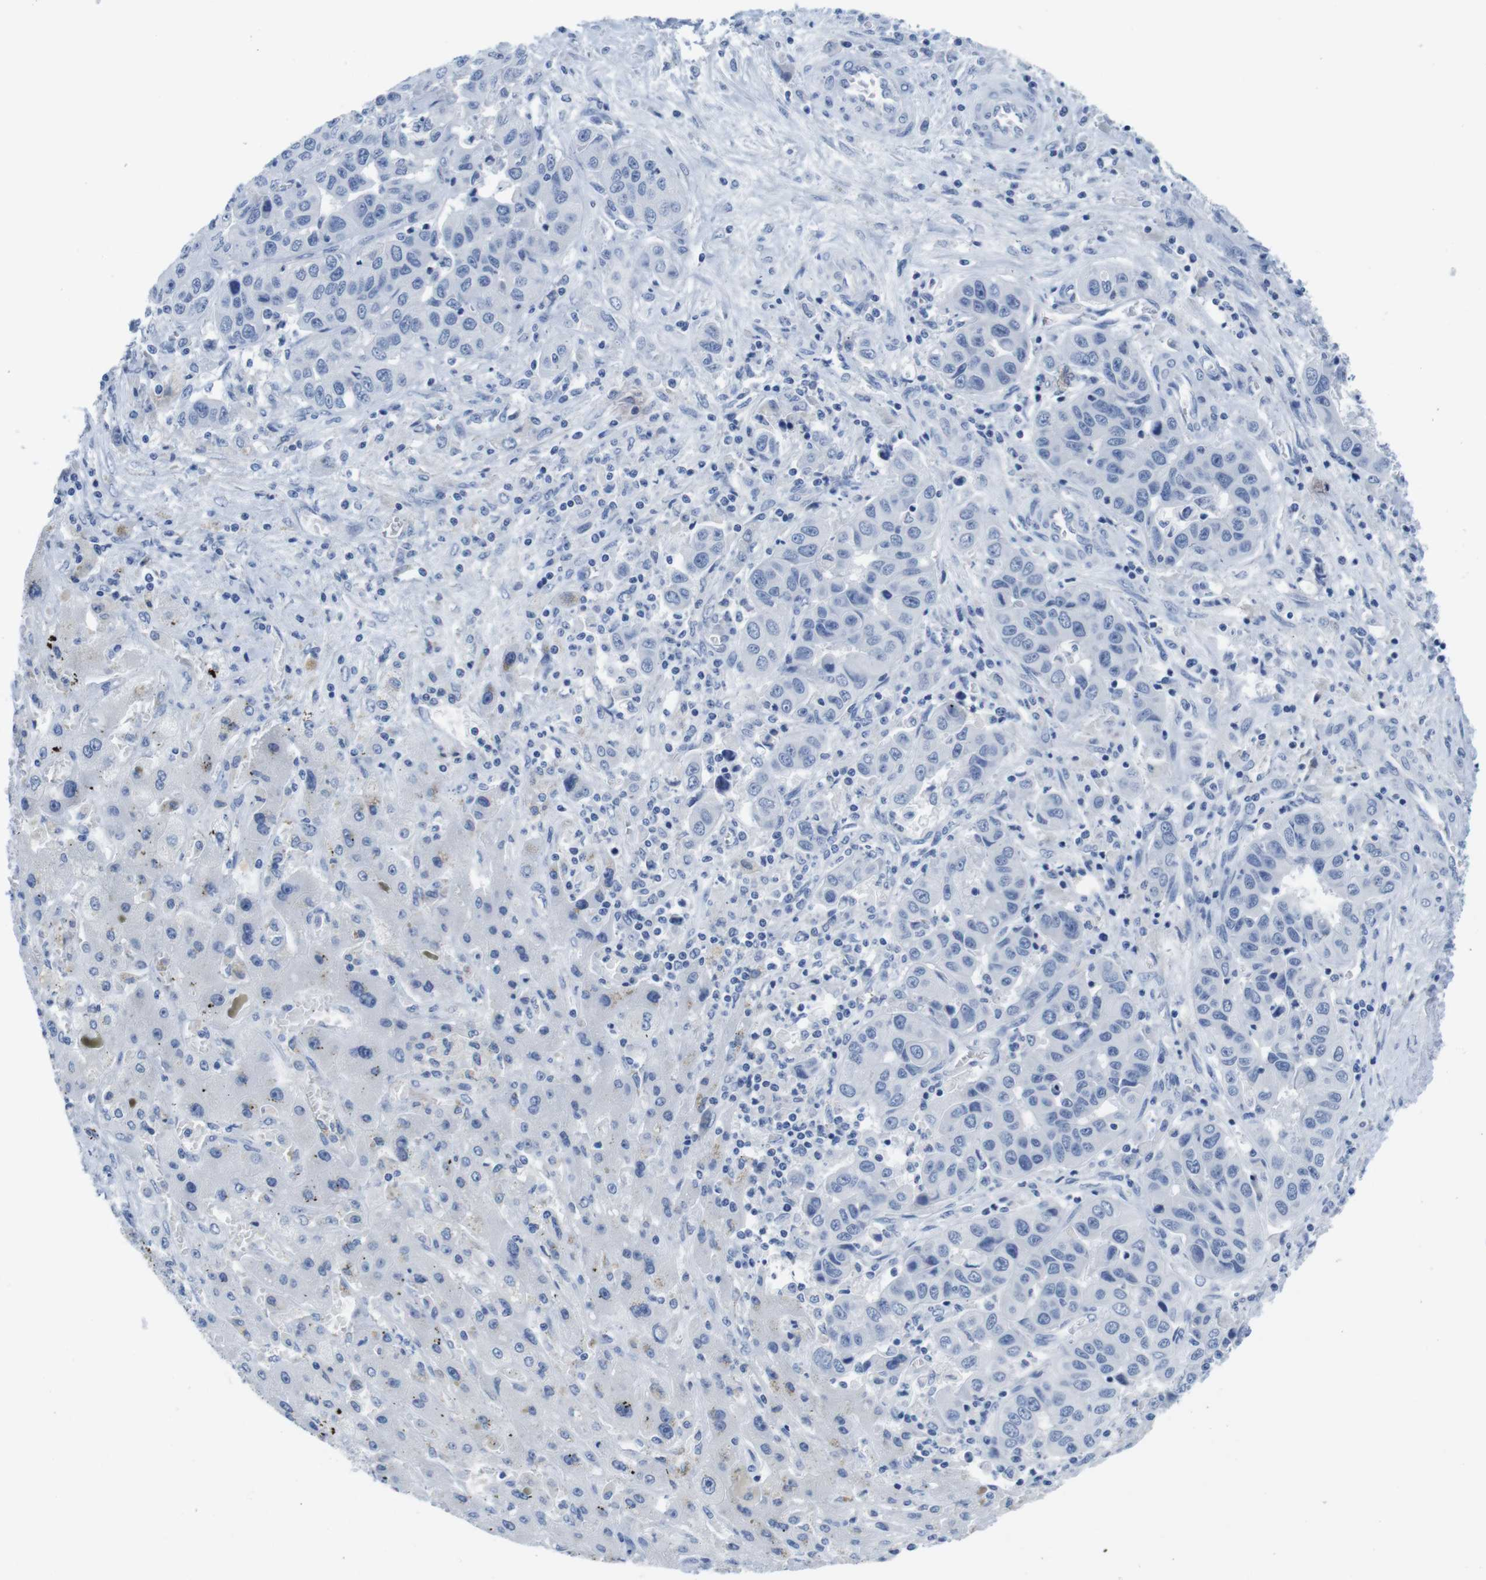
{"staining": {"intensity": "negative", "quantity": "none", "location": "none"}, "tissue": "liver cancer", "cell_type": "Tumor cells", "image_type": "cancer", "snomed": [{"axis": "morphology", "description": "Cholangiocarcinoma"}, {"axis": "topography", "description": "Liver"}], "caption": "This histopathology image is of liver cancer stained with immunohistochemistry to label a protein in brown with the nuclei are counter-stained blue. There is no staining in tumor cells.", "gene": "MAP6", "patient": {"sex": "female", "age": 52}}